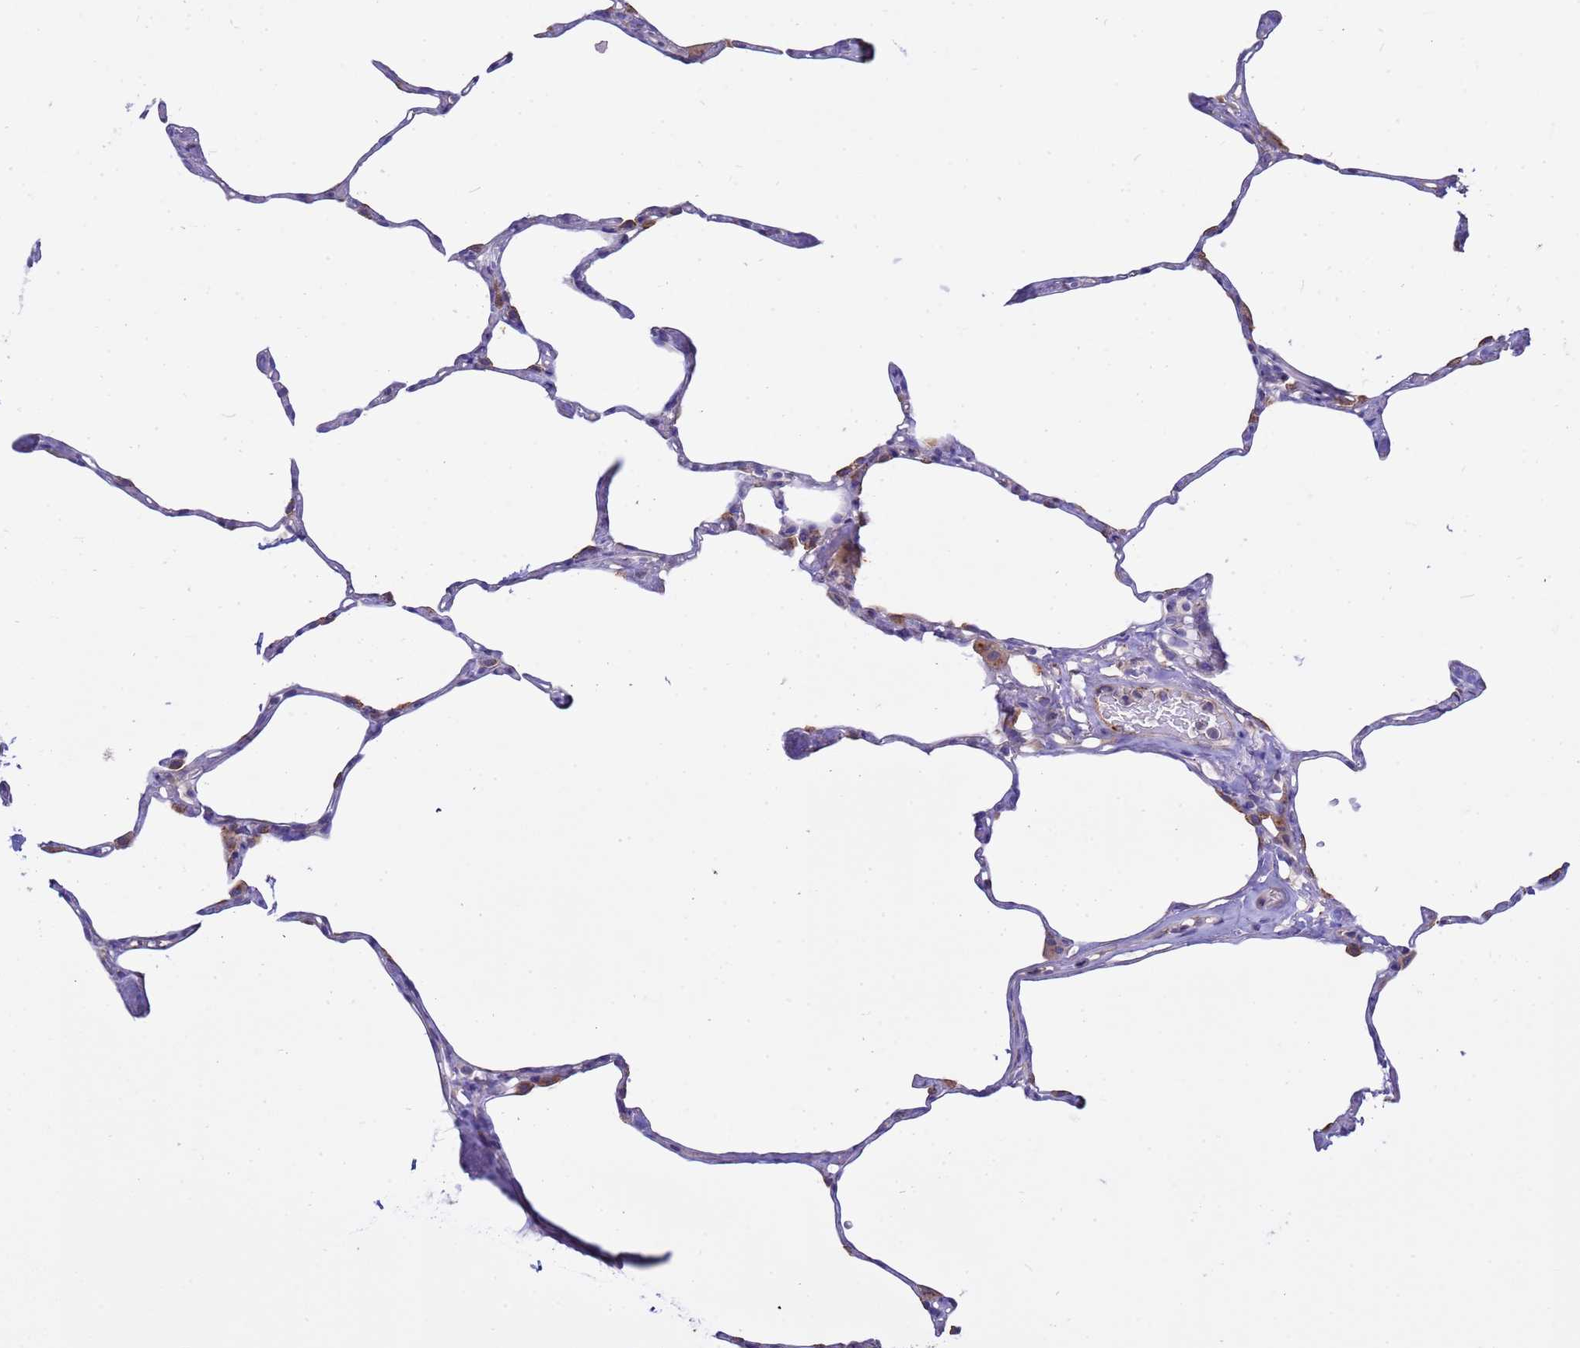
{"staining": {"intensity": "negative", "quantity": "none", "location": "none"}, "tissue": "lung", "cell_type": "Alveolar cells", "image_type": "normal", "snomed": [{"axis": "morphology", "description": "Normal tissue, NOS"}, {"axis": "topography", "description": "Lung"}], "caption": "Alveolar cells are negative for protein expression in unremarkable human lung. (DAB (3,3'-diaminobenzidine) immunohistochemistry (IHC) with hematoxylin counter stain).", "gene": "ANAPC1", "patient": {"sex": "male", "age": 65}}